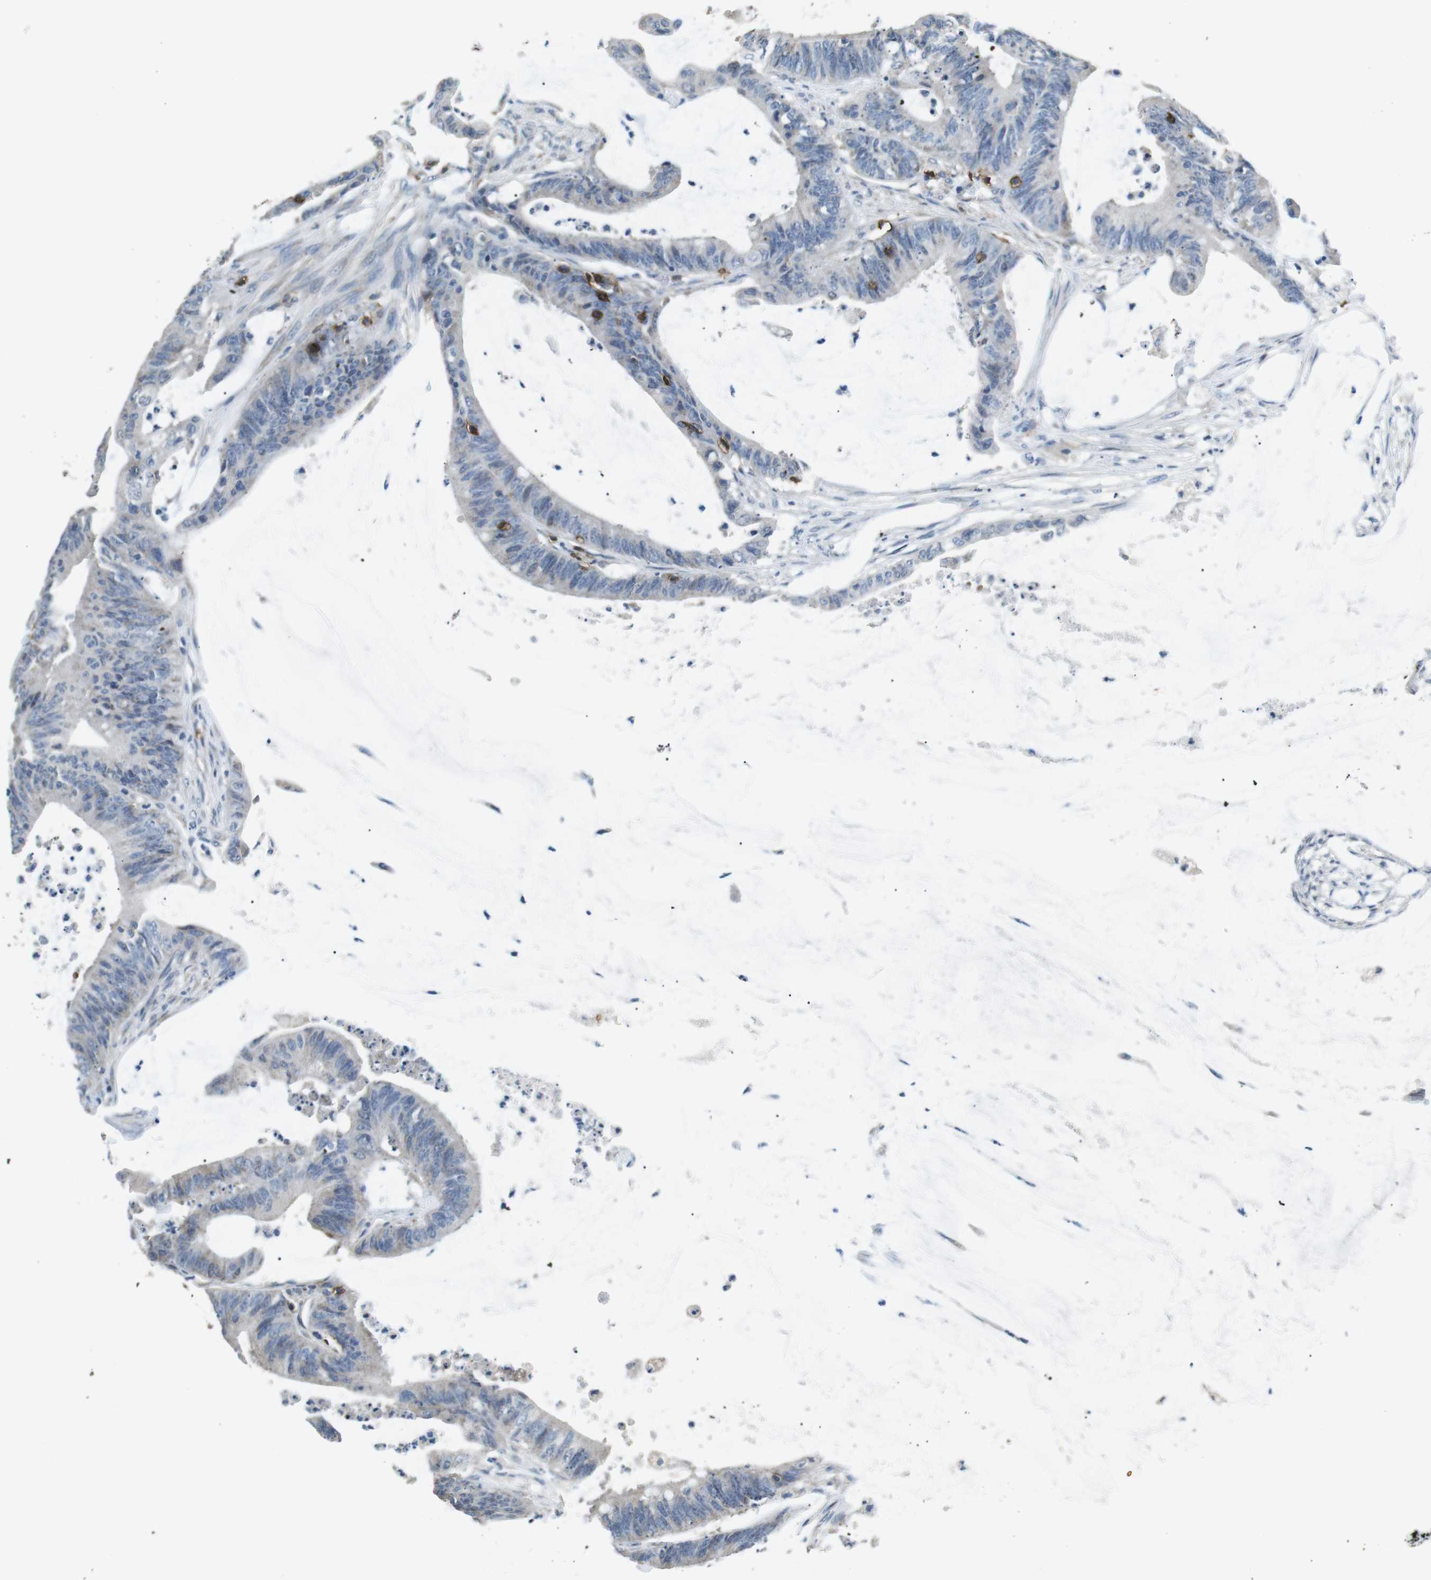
{"staining": {"intensity": "negative", "quantity": "none", "location": "none"}, "tissue": "colorectal cancer", "cell_type": "Tumor cells", "image_type": "cancer", "snomed": [{"axis": "morphology", "description": "Adenocarcinoma, NOS"}, {"axis": "topography", "description": "Rectum"}], "caption": "Colorectal cancer (adenocarcinoma) was stained to show a protein in brown. There is no significant positivity in tumor cells.", "gene": "CD6", "patient": {"sex": "female", "age": 66}}